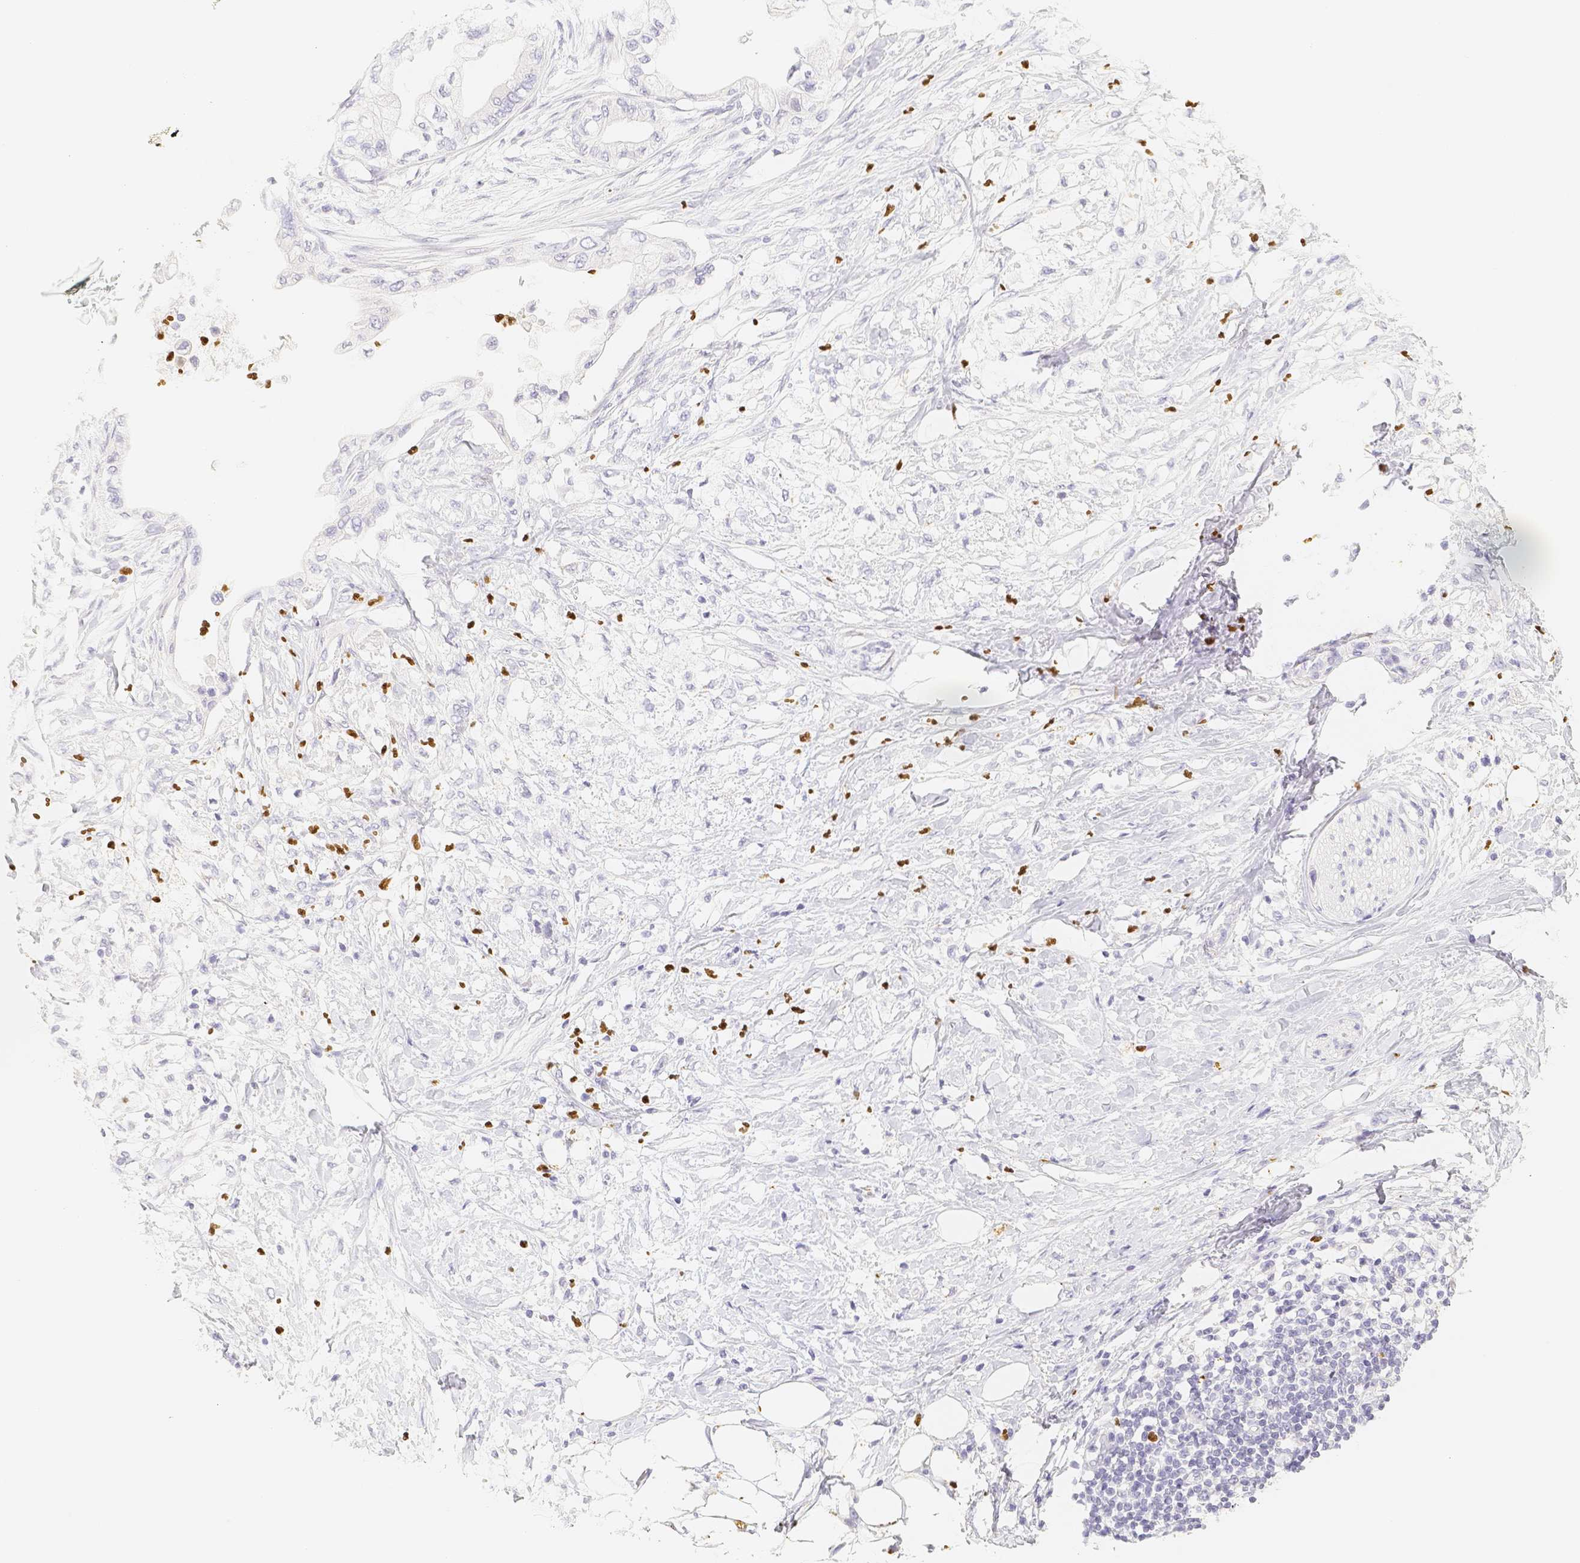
{"staining": {"intensity": "negative", "quantity": "none", "location": "none"}, "tissue": "pancreatic cancer", "cell_type": "Tumor cells", "image_type": "cancer", "snomed": [{"axis": "morphology", "description": "Normal tissue, NOS"}, {"axis": "morphology", "description": "Adenocarcinoma, NOS"}, {"axis": "topography", "description": "Pancreas"}, {"axis": "topography", "description": "Duodenum"}], "caption": "Photomicrograph shows no protein staining in tumor cells of adenocarcinoma (pancreatic) tissue.", "gene": "PADI4", "patient": {"sex": "female", "age": 60}}